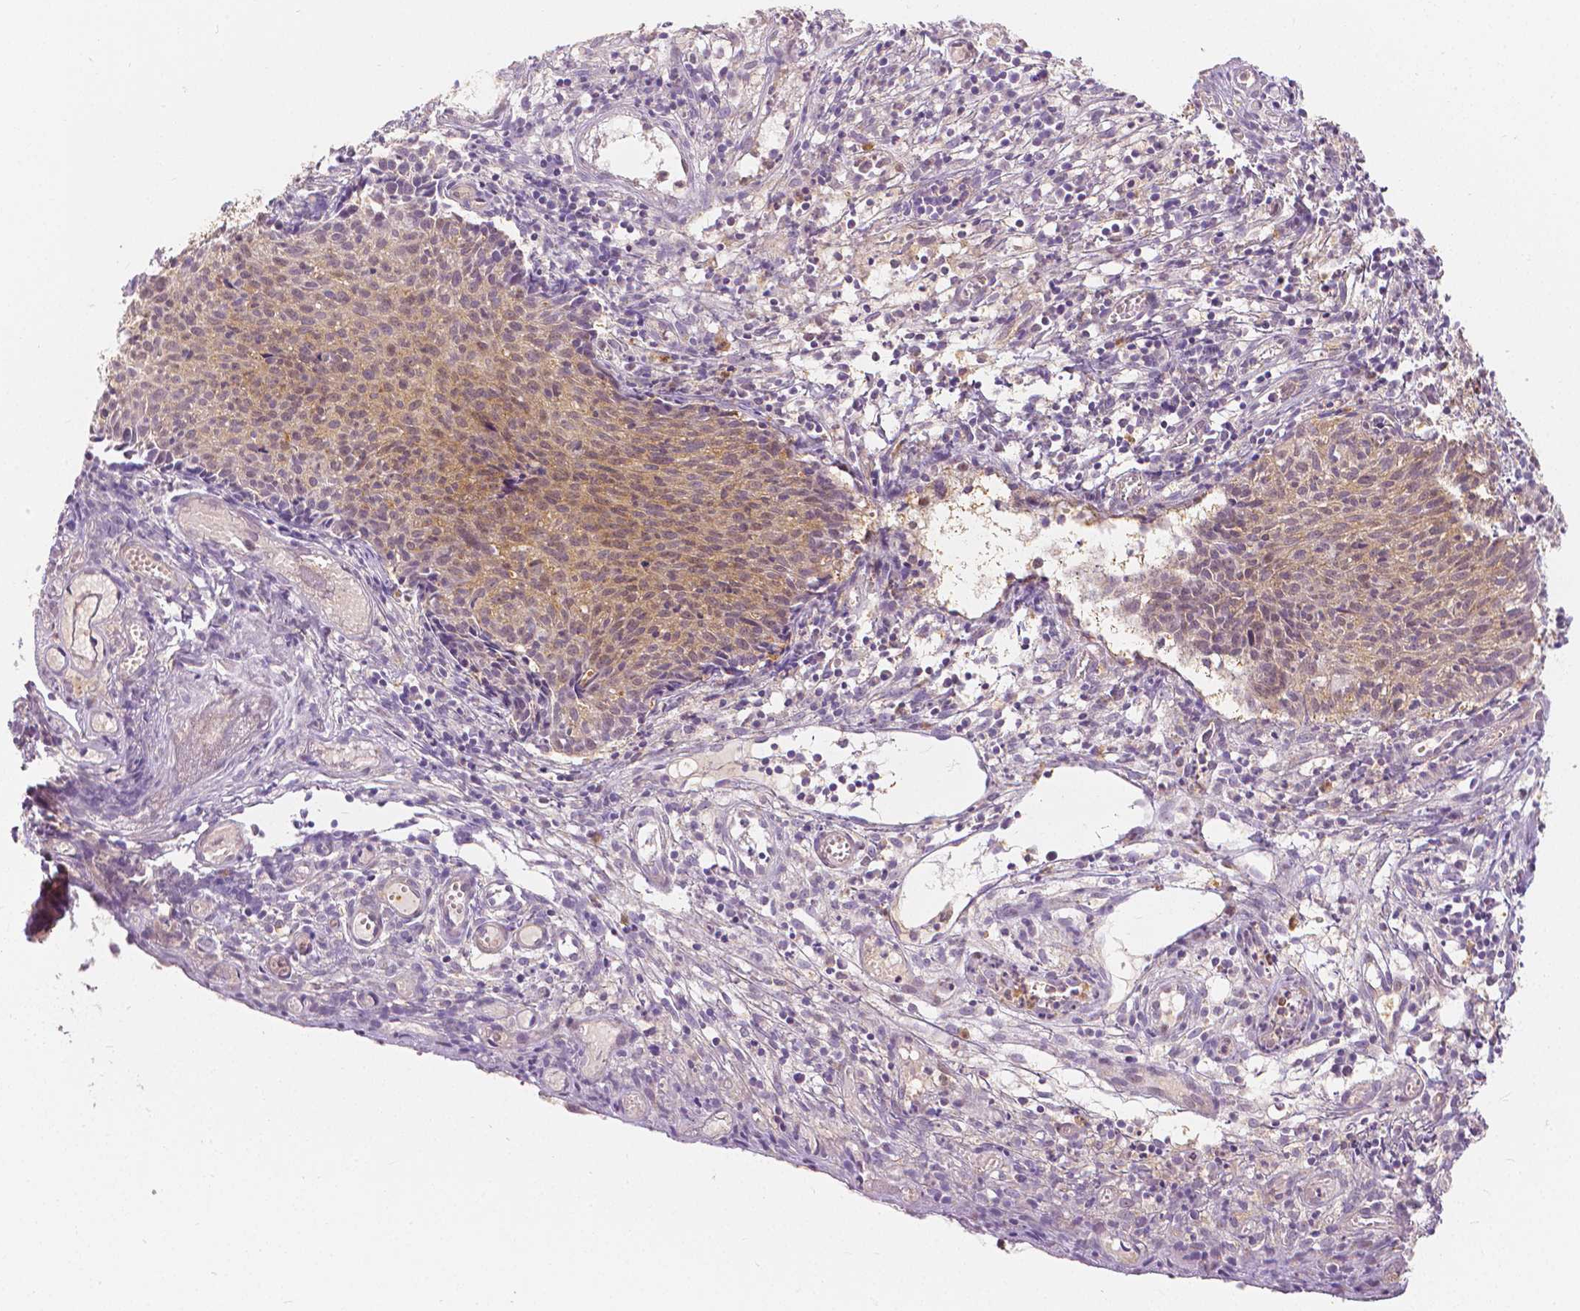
{"staining": {"intensity": "weak", "quantity": ">75%", "location": "cytoplasmic/membranous,nuclear"}, "tissue": "cervical cancer", "cell_type": "Tumor cells", "image_type": "cancer", "snomed": [{"axis": "morphology", "description": "Squamous cell carcinoma, NOS"}, {"axis": "topography", "description": "Cervix"}], "caption": "Squamous cell carcinoma (cervical) was stained to show a protein in brown. There is low levels of weak cytoplasmic/membranous and nuclear positivity in approximately >75% of tumor cells. The staining was performed using DAB to visualize the protein expression in brown, while the nuclei were stained in blue with hematoxylin (Magnification: 20x).", "gene": "NAPRT", "patient": {"sex": "female", "age": 30}}